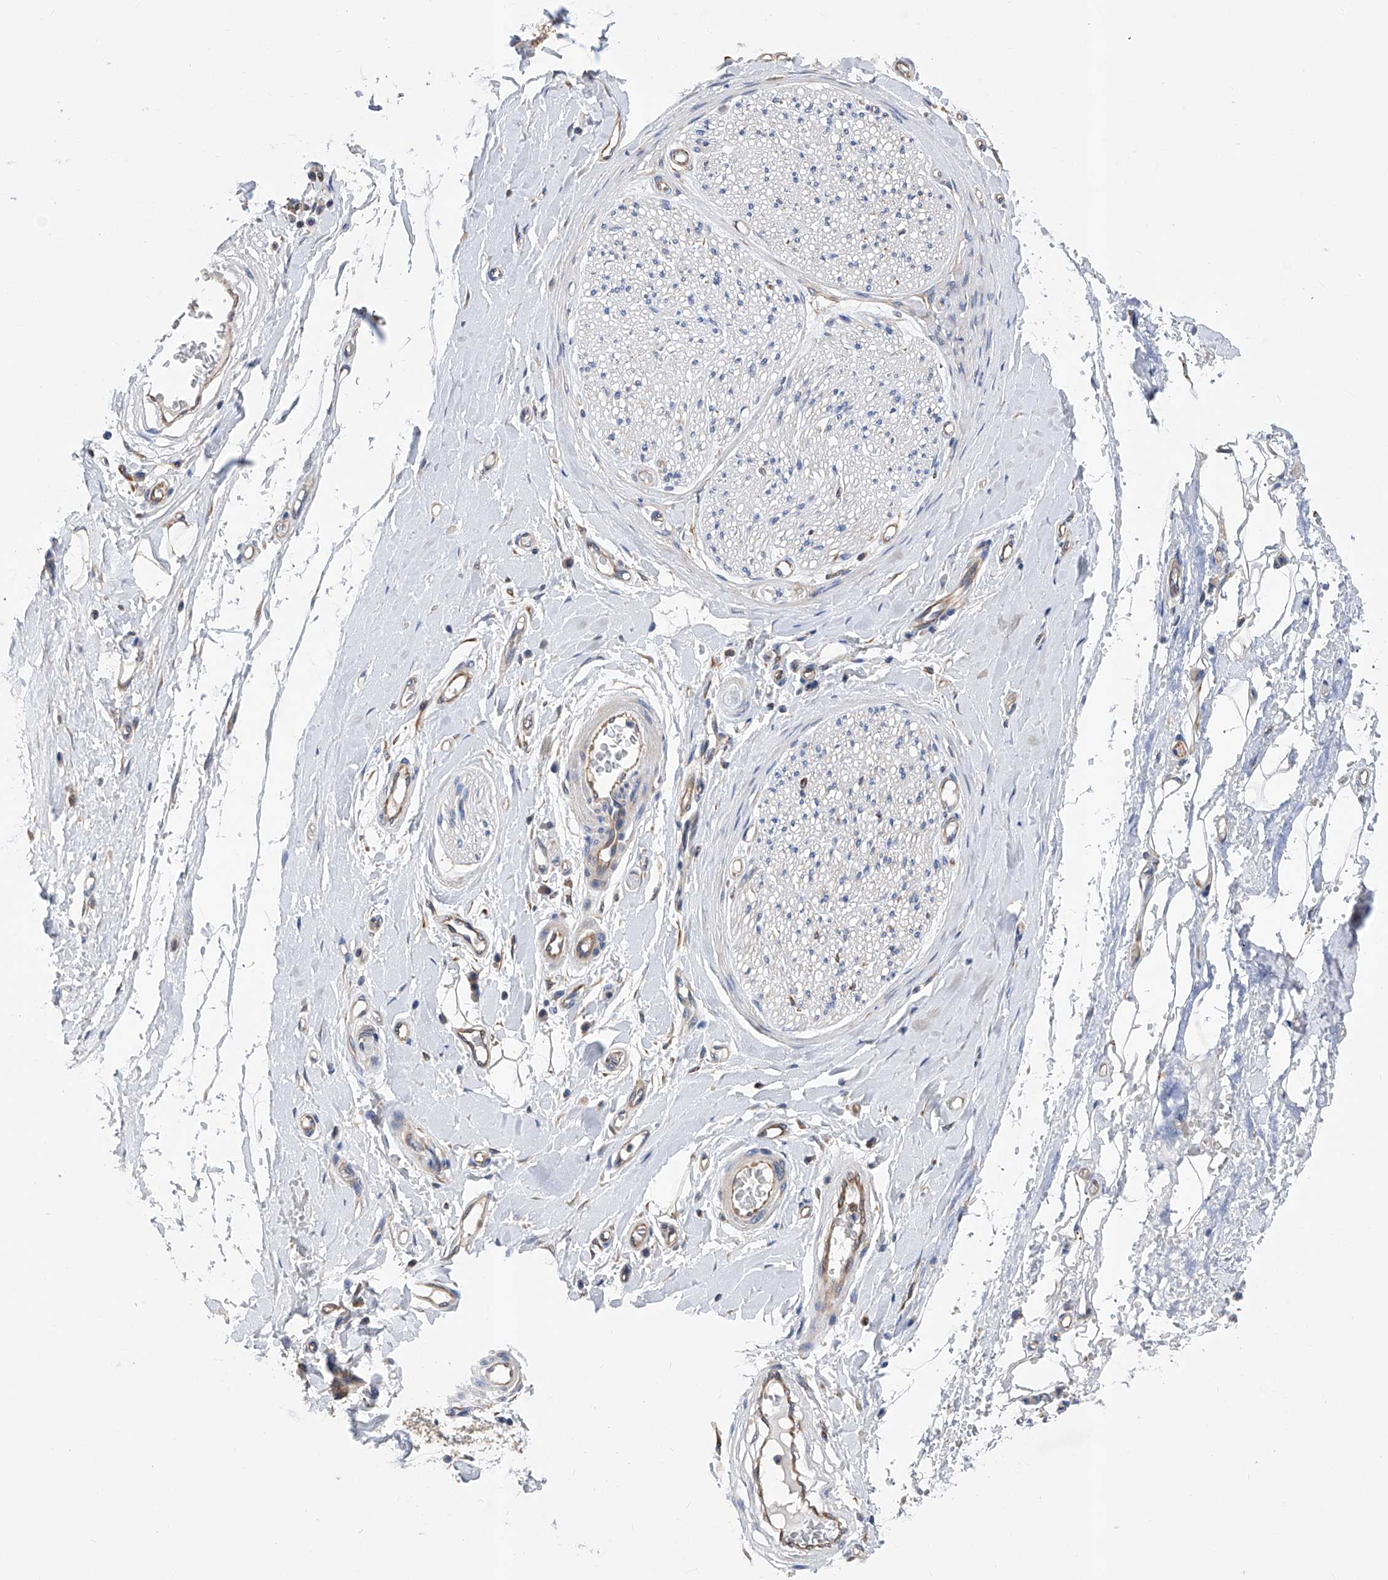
{"staining": {"intensity": "weak", "quantity": "25%-75%", "location": "cytoplasmic/membranous"}, "tissue": "adipose tissue", "cell_type": "Adipocytes", "image_type": "normal", "snomed": [{"axis": "morphology", "description": "Normal tissue, NOS"}, {"axis": "morphology", "description": "Adenocarcinoma, NOS"}, {"axis": "topography", "description": "Esophagus"}, {"axis": "topography", "description": "Stomach, upper"}, {"axis": "topography", "description": "Peripheral nerve tissue"}], "caption": "Immunohistochemistry of normal adipose tissue displays low levels of weak cytoplasmic/membranous positivity in about 25%-75% of adipocytes.", "gene": "SPATA20", "patient": {"sex": "male", "age": 62}}